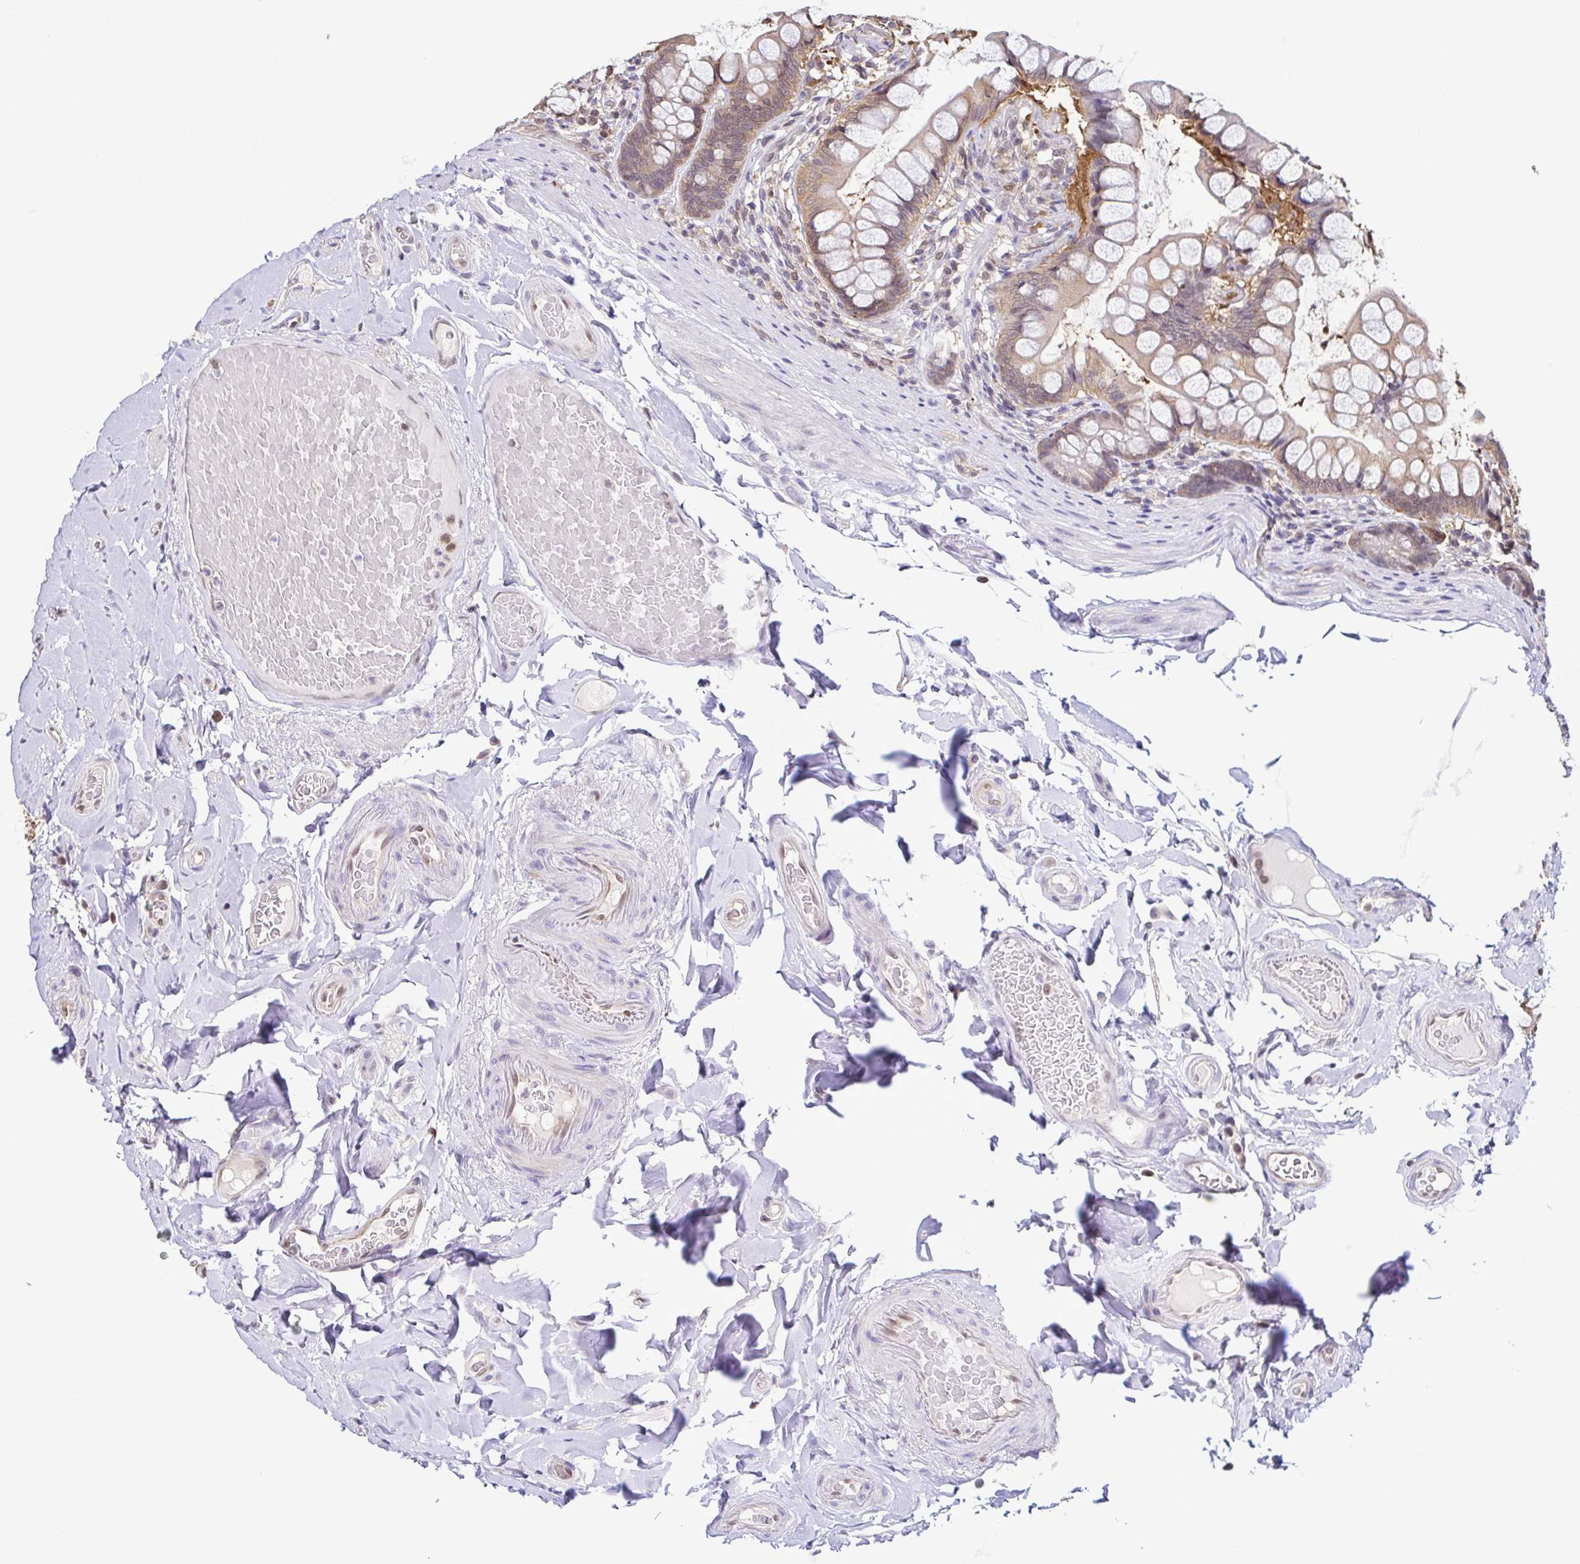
{"staining": {"intensity": "weak", "quantity": "<25%", "location": "cytoplasmic/membranous"}, "tissue": "small intestine", "cell_type": "Glandular cells", "image_type": "normal", "snomed": [{"axis": "morphology", "description": "Normal tissue, NOS"}, {"axis": "topography", "description": "Small intestine"}], "caption": "Glandular cells show no significant staining in unremarkable small intestine. Nuclei are stained in blue.", "gene": "PSMB9", "patient": {"sex": "male", "age": 70}}